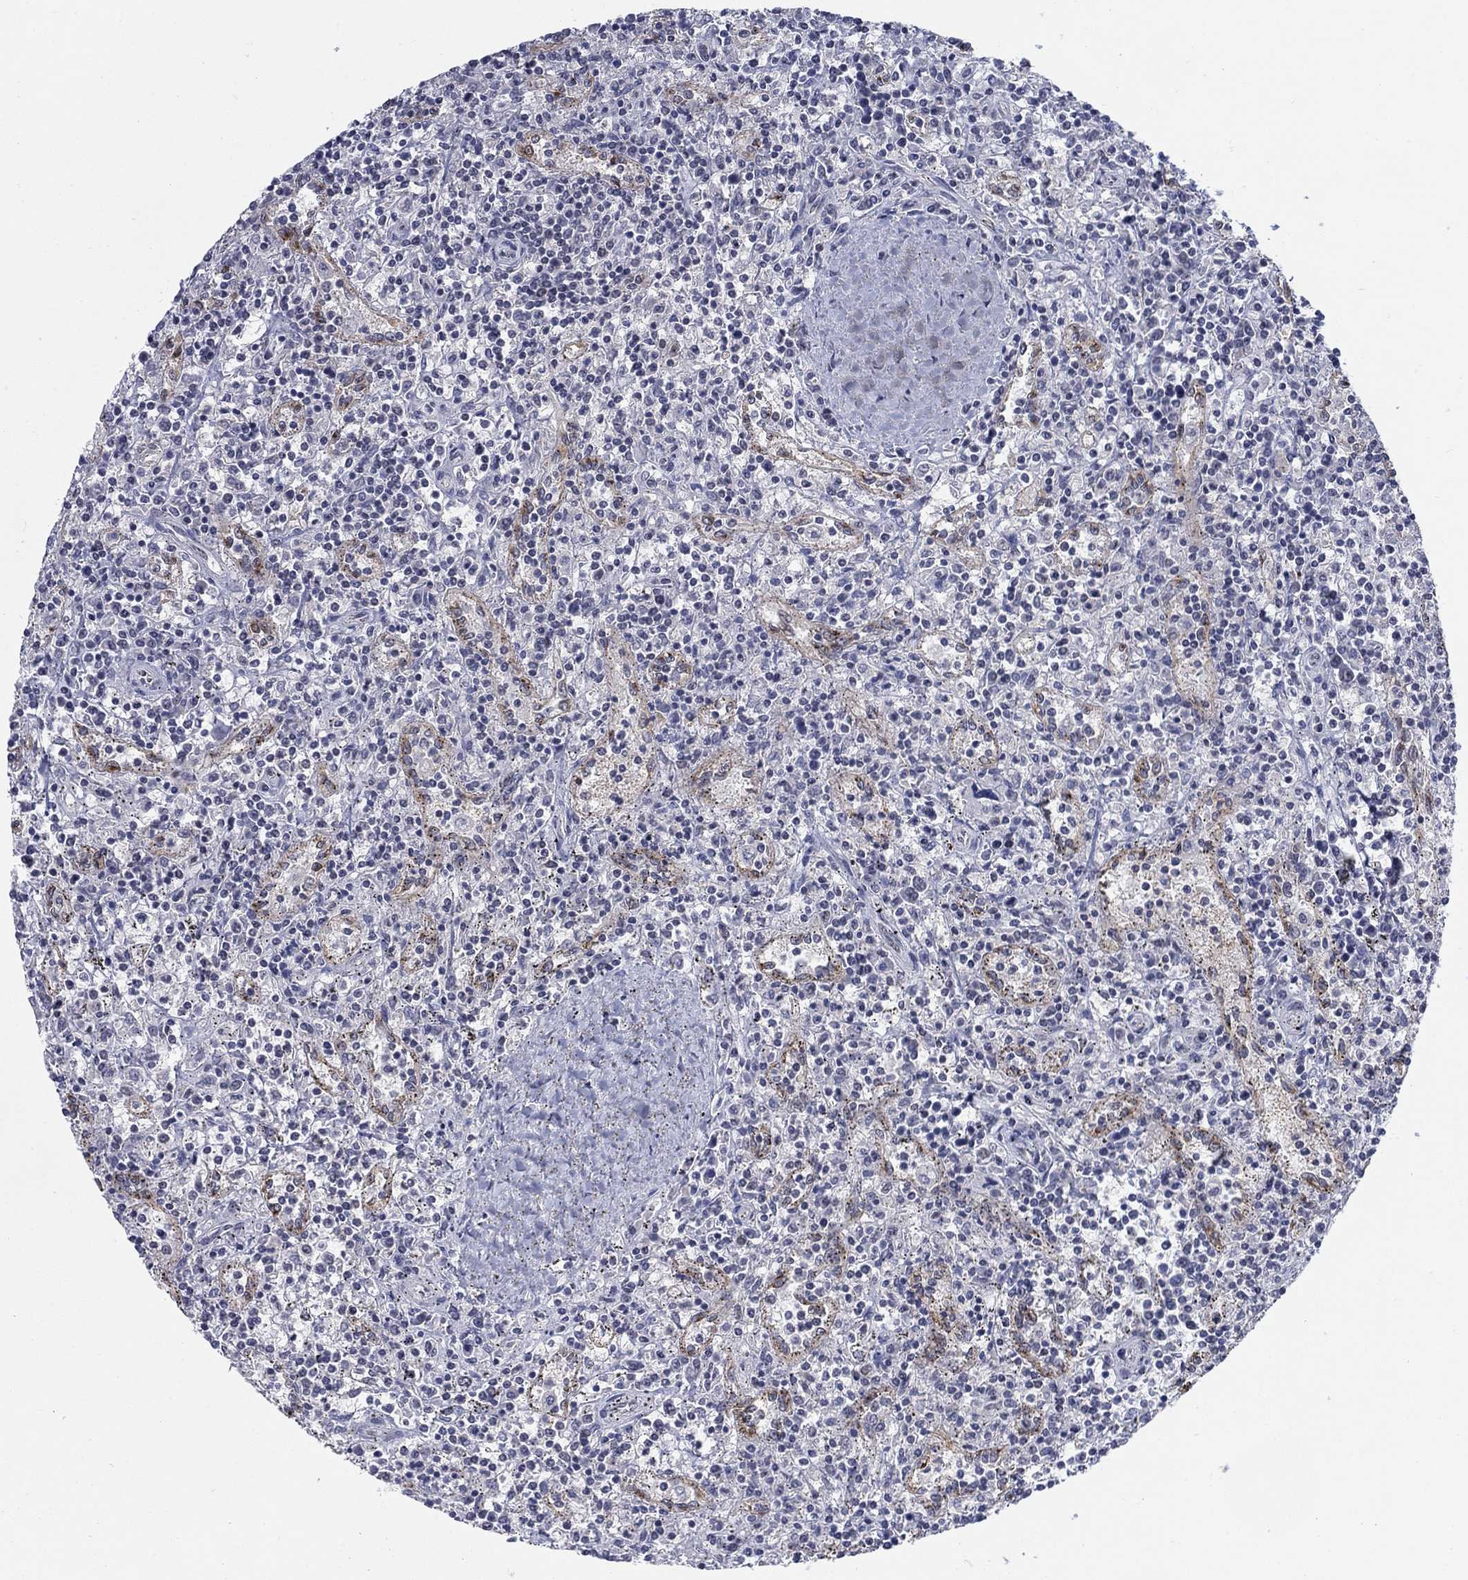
{"staining": {"intensity": "negative", "quantity": "none", "location": "none"}, "tissue": "lymphoma", "cell_type": "Tumor cells", "image_type": "cancer", "snomed": [{"axis": "morphology", "description": "Malignant lymphoma, non-Hodgkin's type, Low grade"}, {"axis": "topography", "description": "Spleen"}], "caption": "Human lymphoma stained for a protein using immunohistochemistry exhibits no staining in tumor cells.", "gene": "SH3RF1", "patient": {"sex": "male", "age": 62}}